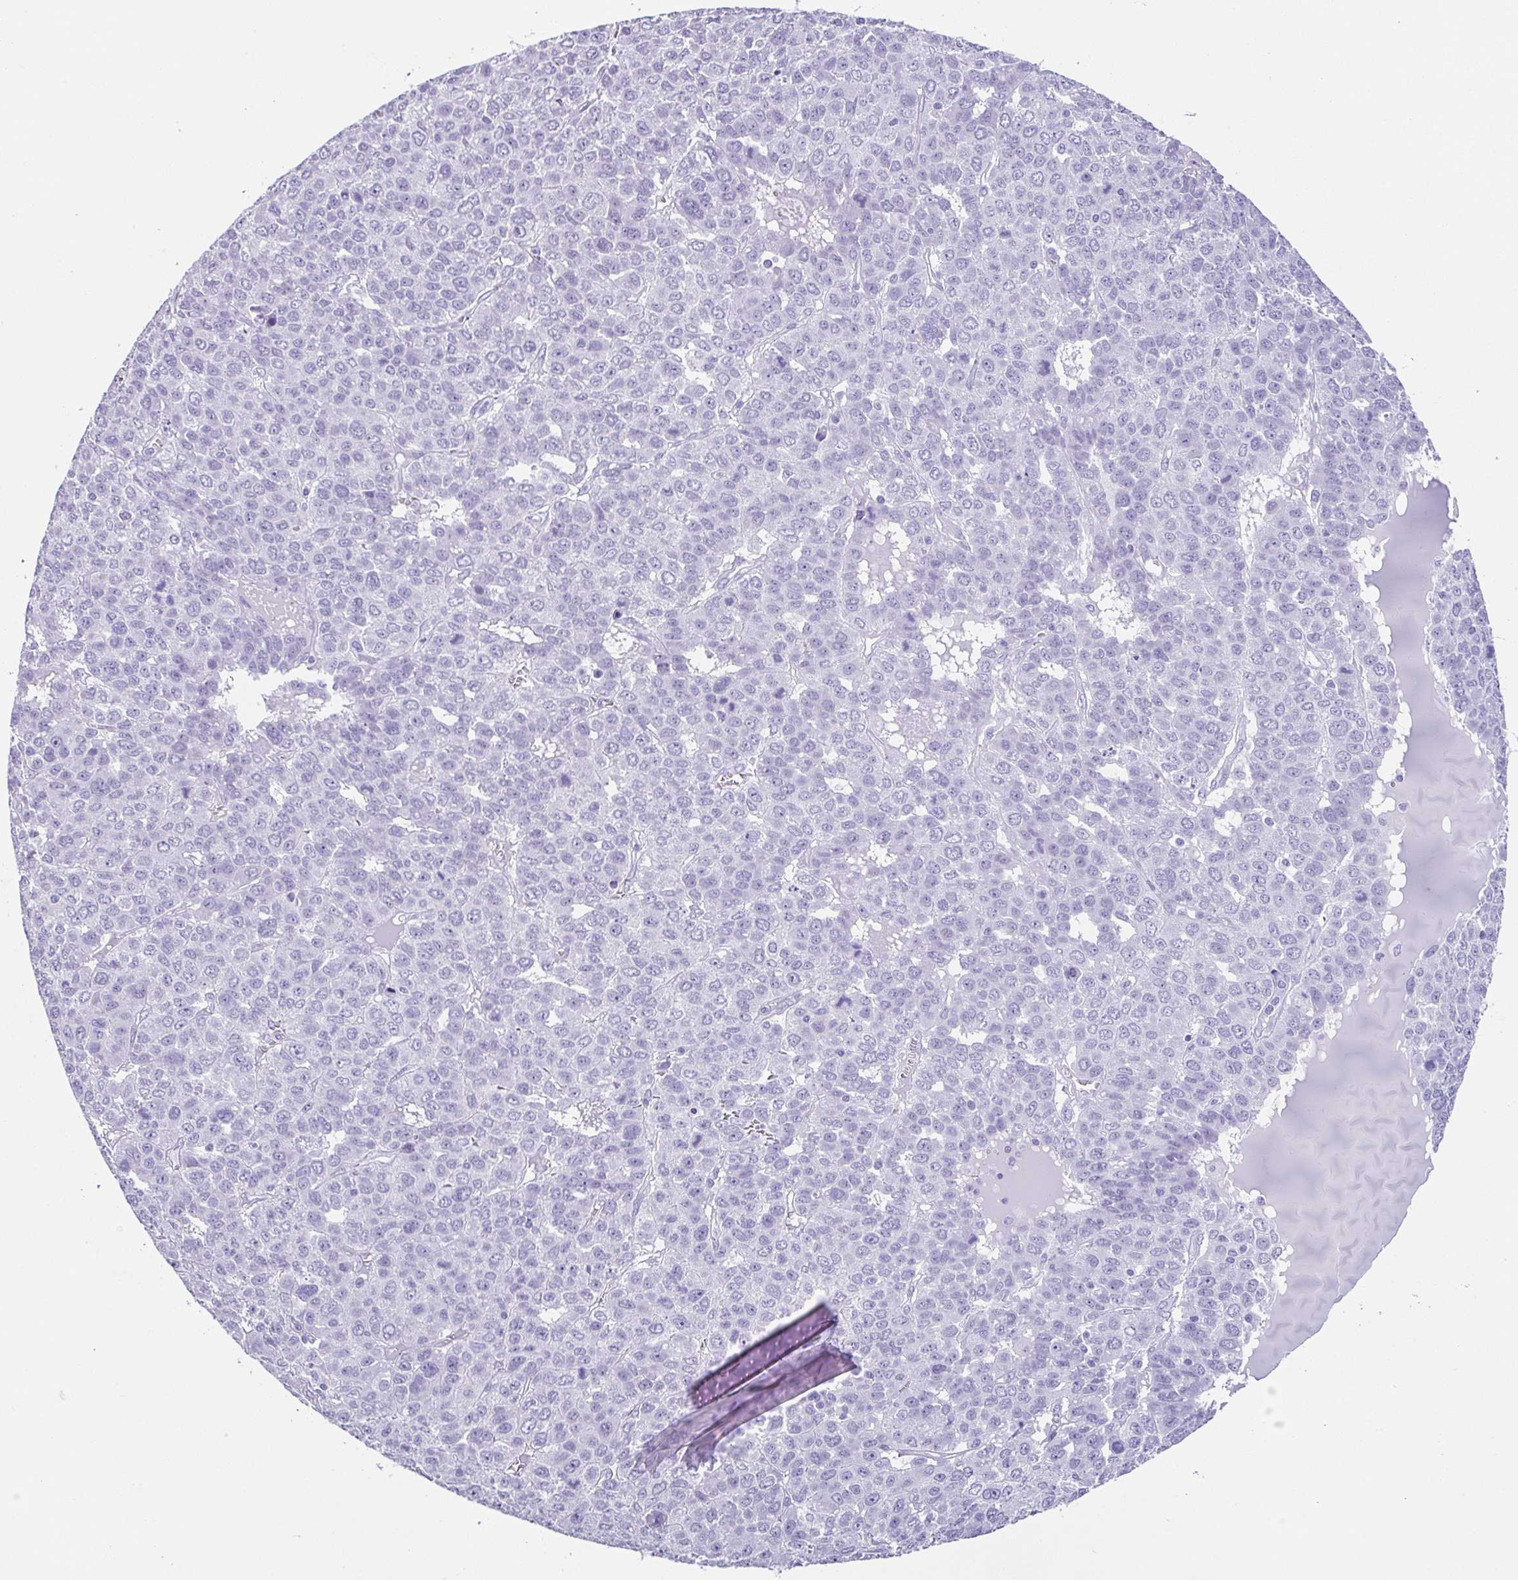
{"staining": {"intensity": "negative", "quantity": "none", "location": "none"}, "tissue": "liver cancer", "cell_type": "Tumor cells", "image_type": "cancer", "snomed": [{"axis": "morphology", "description": "Carcinoma, Hepatocellular, NOS"}, {"axis": "topography", "description": "Liver"}], "caption": "Immunohistochemistry (IHC) of liver cancer (hepatocellular carcinoma) demonstrates no expression in tumor cells. (DAB IHC, high magnification).", "gene": "ESX1", "patient": {"sex": "male", "age": 69}}